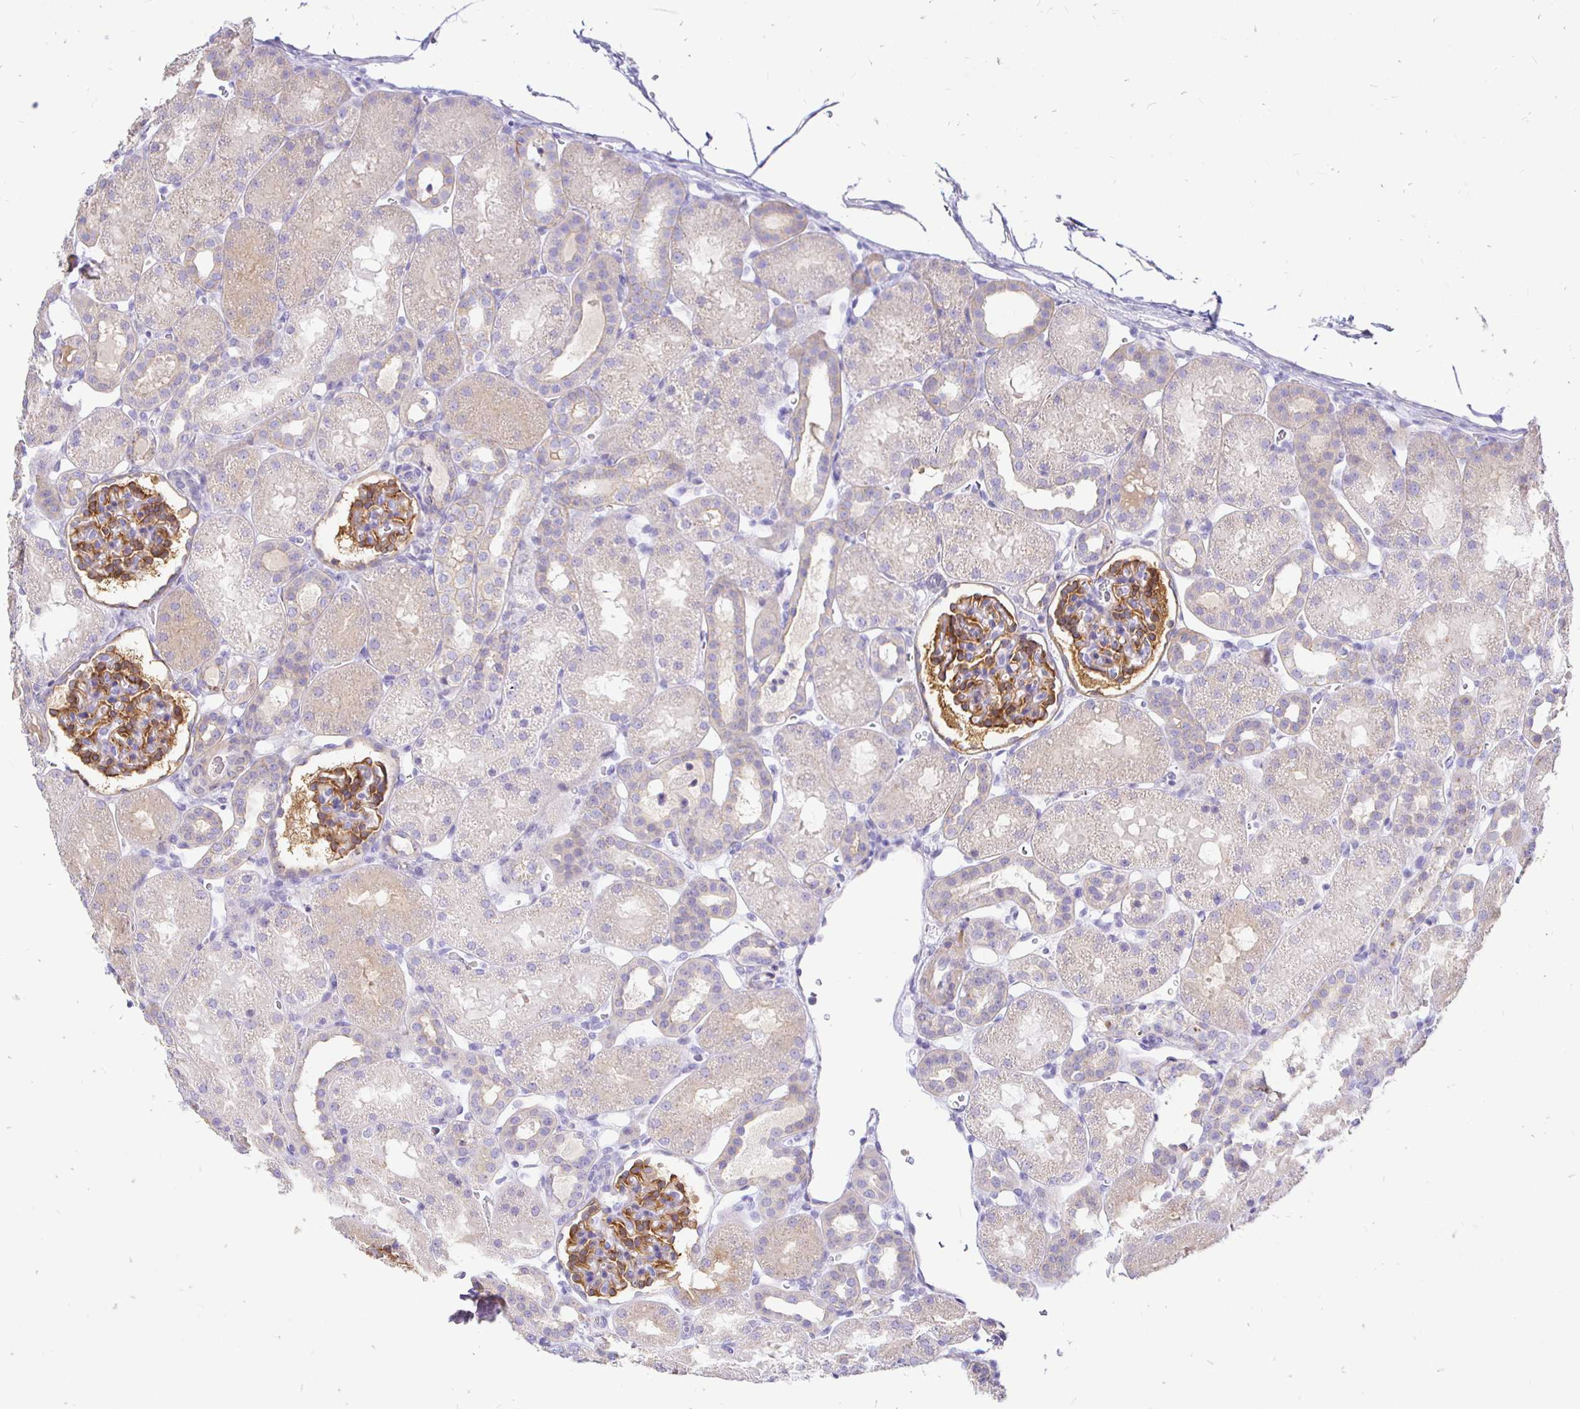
{"staining": {"intensity": "moderate", "quantity": ">75%", "location": "cytoplasmic/membranous"}, "tissue": "kidney", "cell_type": "Cells in glomeruli", "image_type": "normal", "snomed": [{"axis": "morphology", "description": "Normal tissue, NOS"}, {"axis": "topography", "description": "Kidney"}], "caption": "Kidney stained for a protein (brown) demonstrates moderate cytoplasmic/membranous positive staining in approximately >75% of cells in glomeruli.", "gene": "NECAB1", "patient": {"sex": "male", "age": 2}}